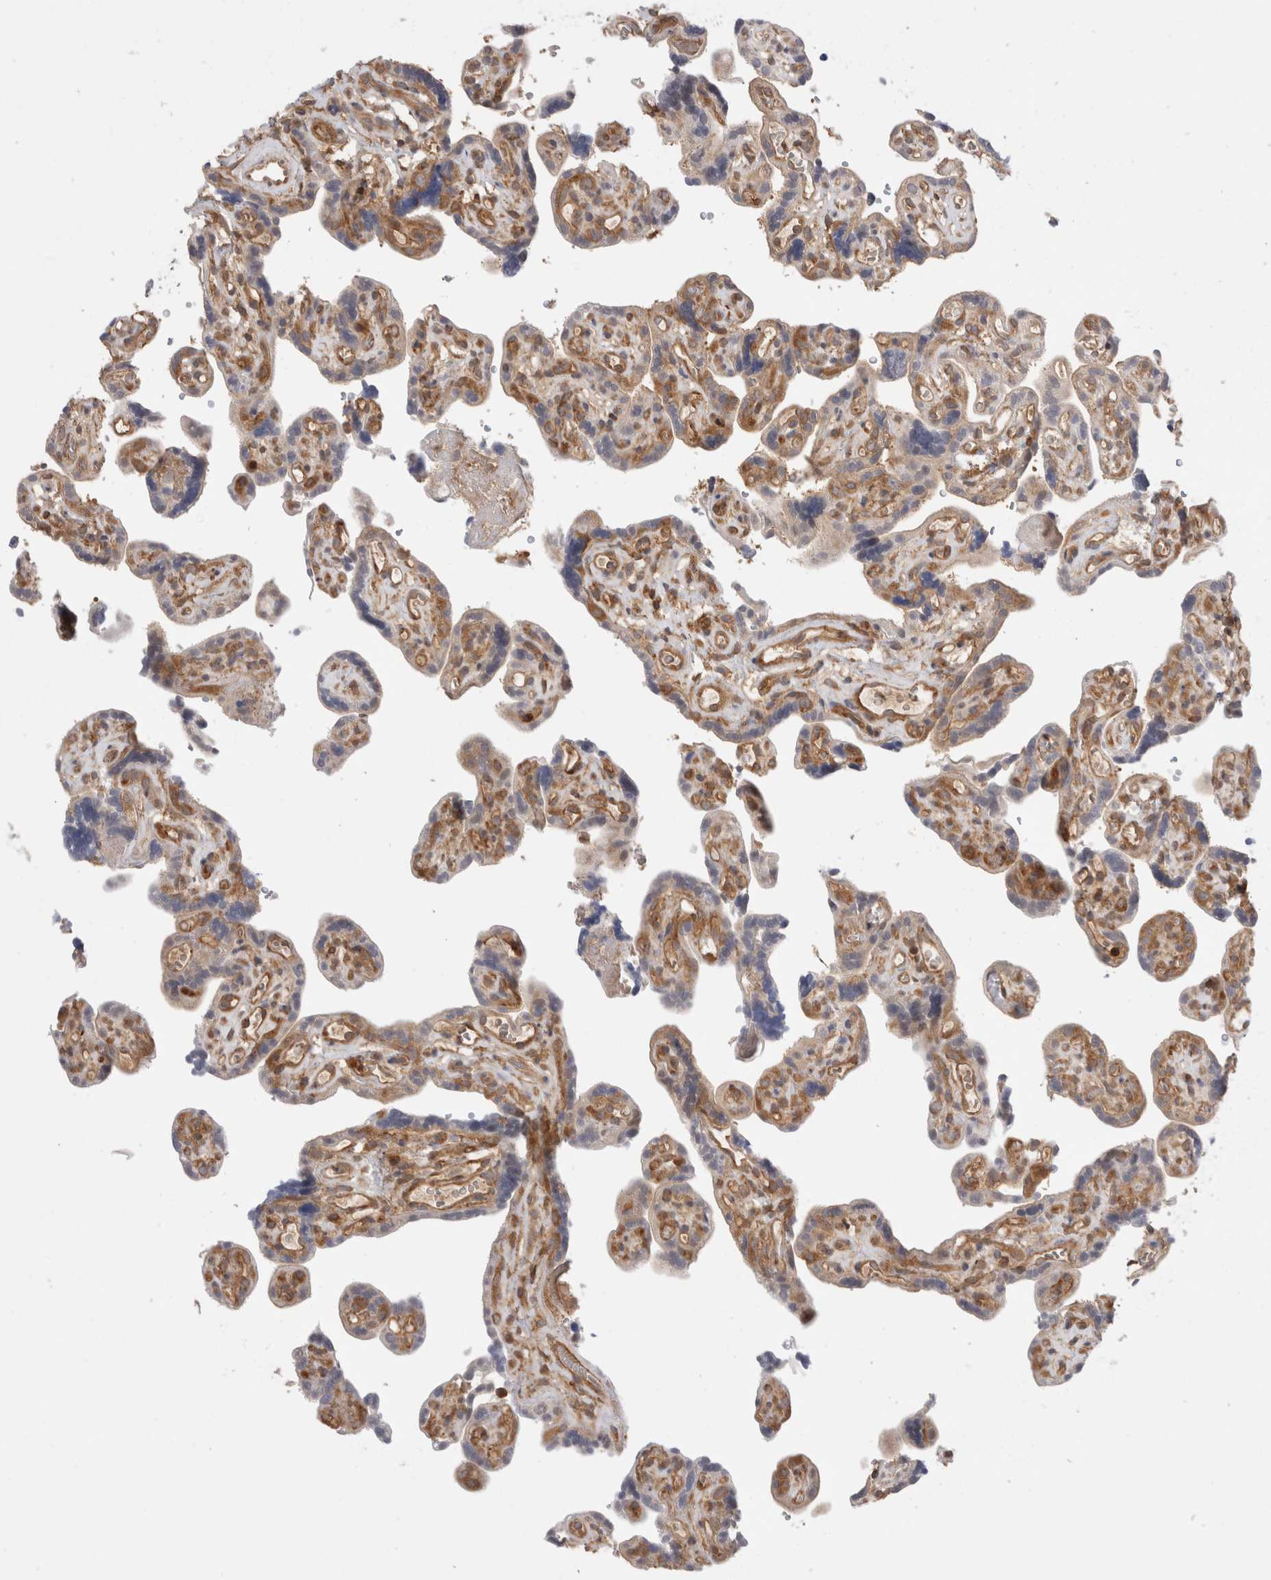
{"staining": {"intensity": "moderate", "quantity": ">75%", "location": "cytoplasmic/membranous"}, "tissue": "placenta", "cell_type": "Decidual cells", "image_type": "normal", "snomed": [{"axis": "morphology", "description": "Normal tissue, NOS"}, {"axis": "topography", "description": "Placenta"}], "caption": "Placenta stained with immunohistochemistry (IHC) shows moderate cytoplasmic/membranous expression in about >75% of decidual cells.", "gene": "NFKB1", "patient": {"sex": "female", "age": 30}}